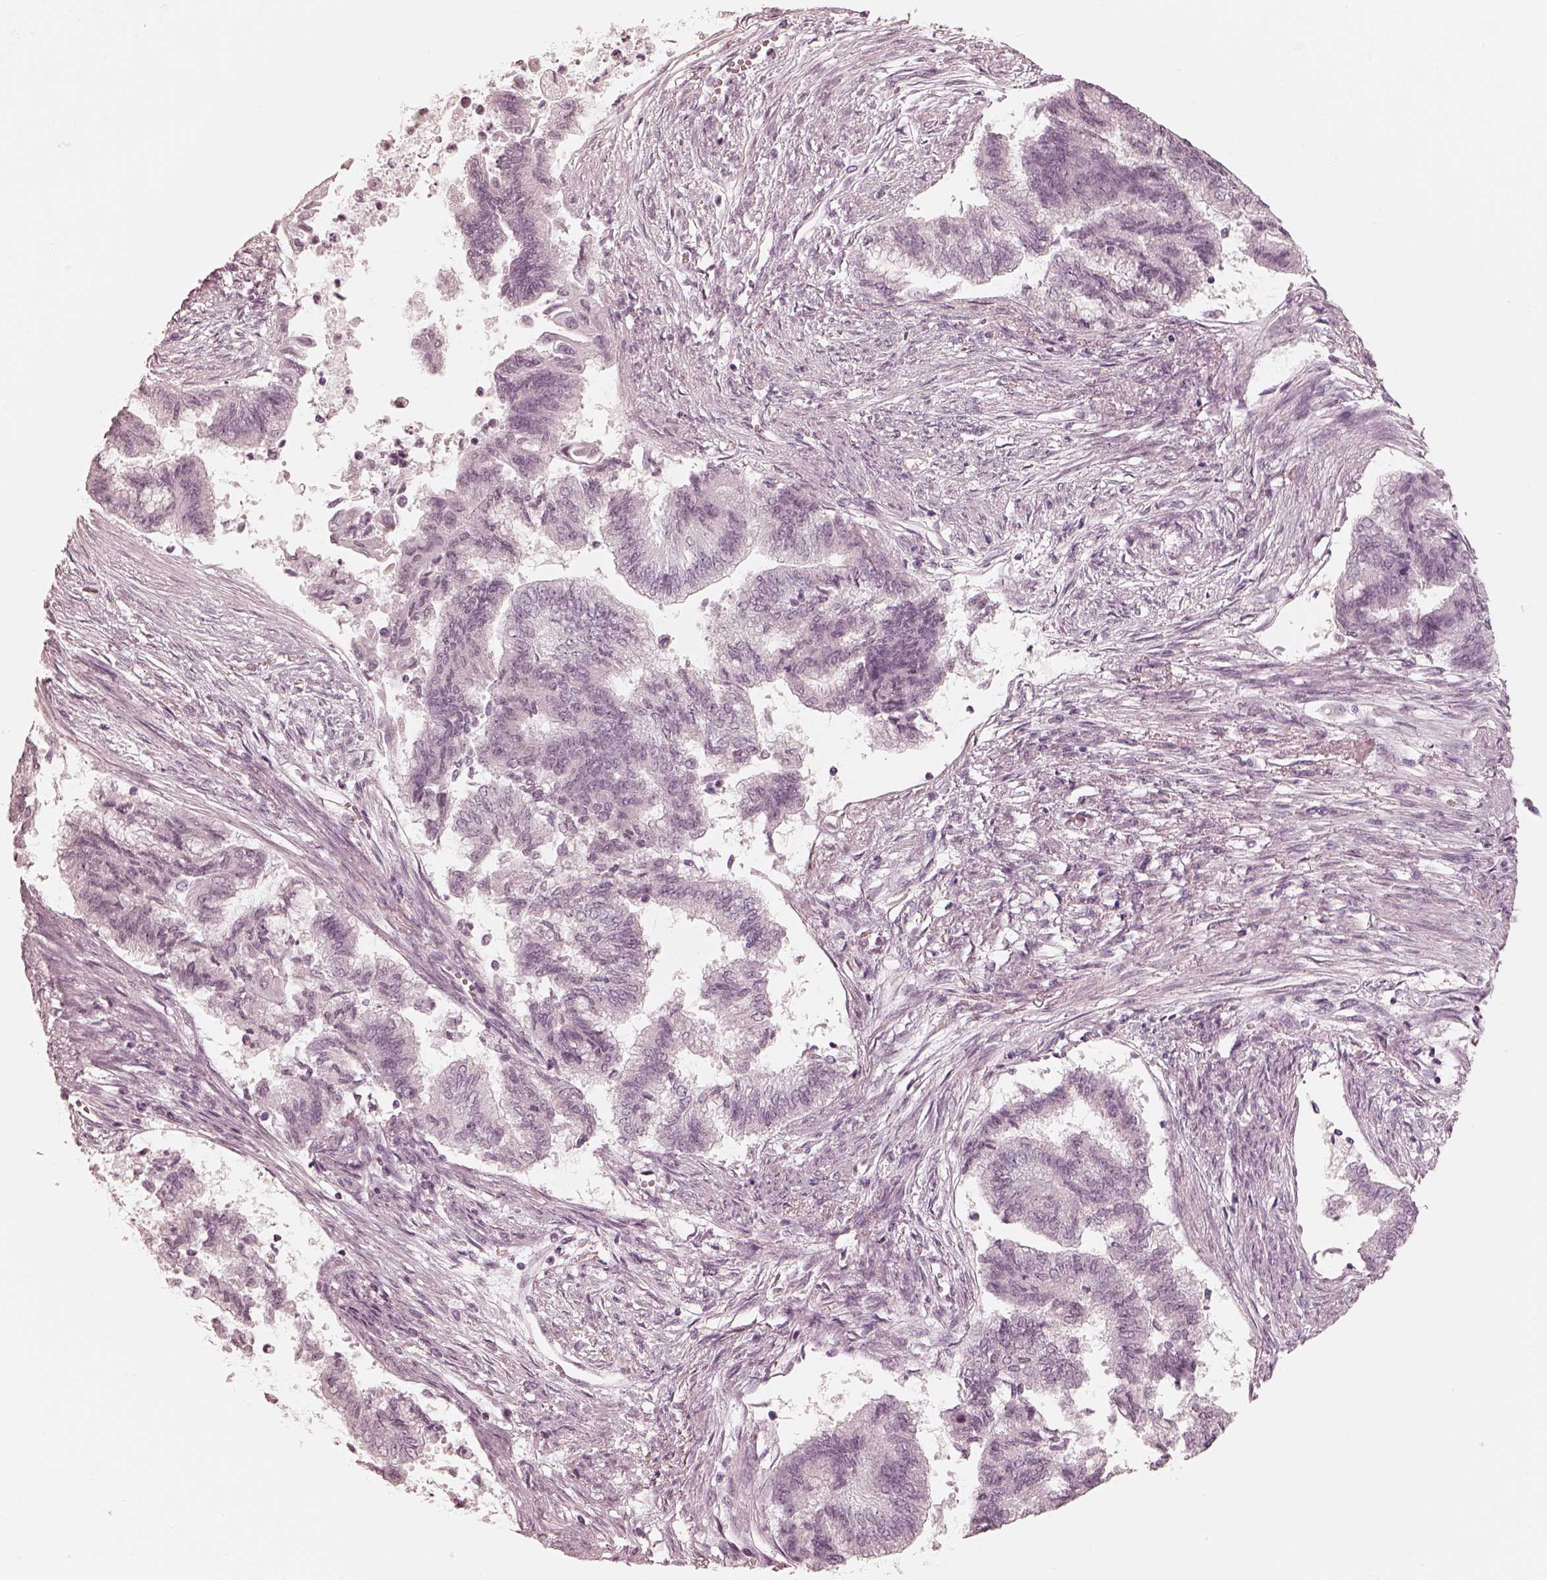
{"staining": {"intensity": "negative", "quantity": "none", "location": "none"}, "tissue": "endometrial cancer", "cell_type": "Tumor cells", "image_type": "cancer", "snomed": [{"axis": "morphology", "description": "Adenocarcinoma, NOS"}, {"axis": "topography", "description": "Endometrium"}], "caption": "Endometrial cancer was stained to show a protein in brown. There is no significant staining in tumor cells. (Stains: DAB IHC with hematoxylin counter stain, Microscopy: brightfield microscopy at high magnification).", "gene": "CALR3", "patient": {"sex": "female", "age": 65}}